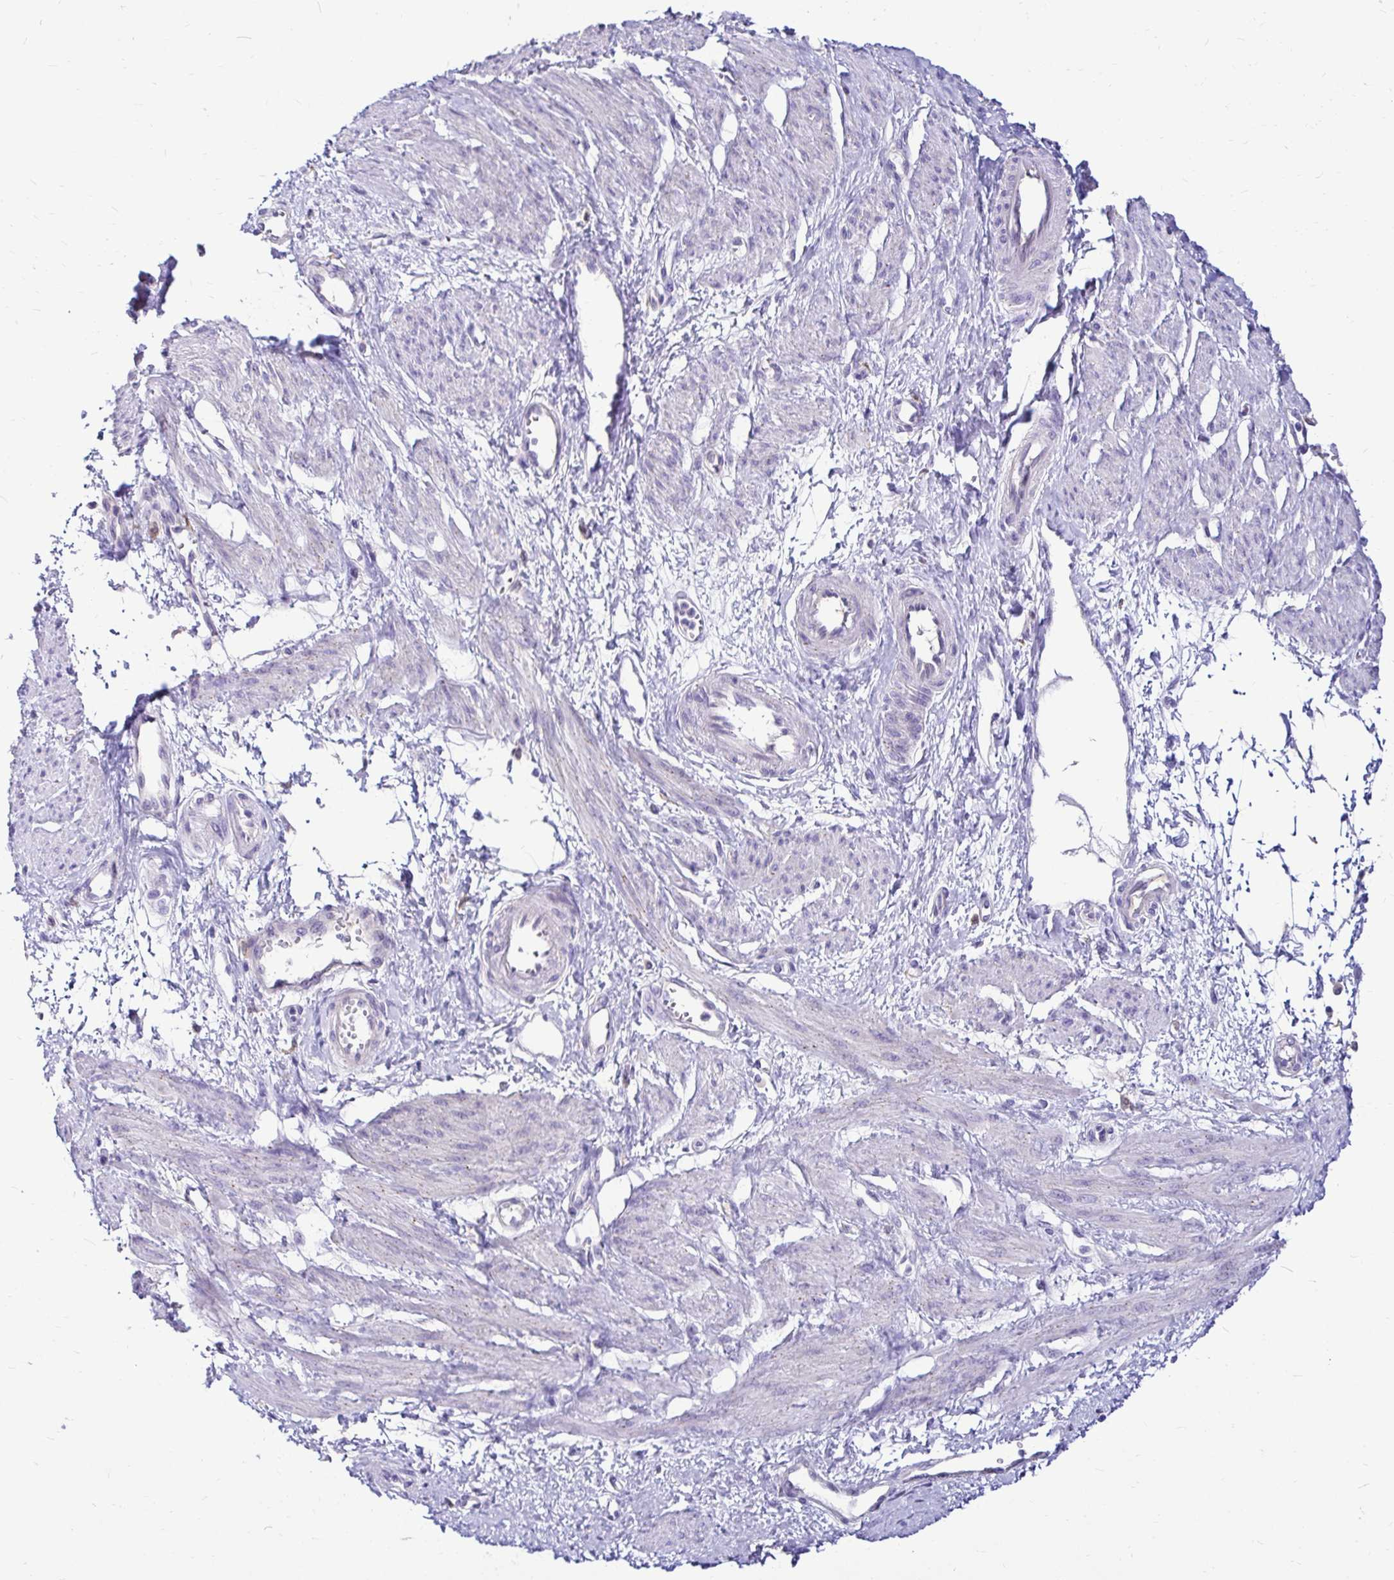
{"staining": {"intensity": "negative", "quantity": "none", "location": "none"}, "tissue": "smooth muscle", "cell_type": "Smooth muscle cells", "image_type": "normal", "snomed": [{"axis": "morphology", "description": "Normal tissue, NOS"}, {"axis": "topography", "description": "Smooth muscle"}, {"axis": "topography", "description": "Uterus"}], "caption": "Smooth muscle cells show no significant protein expression in benign smooth muscle. (IHC, brightfield microscopy, high magnification).", "gene": "IDH1", "patient": {"sex": "female", "age": 39}}